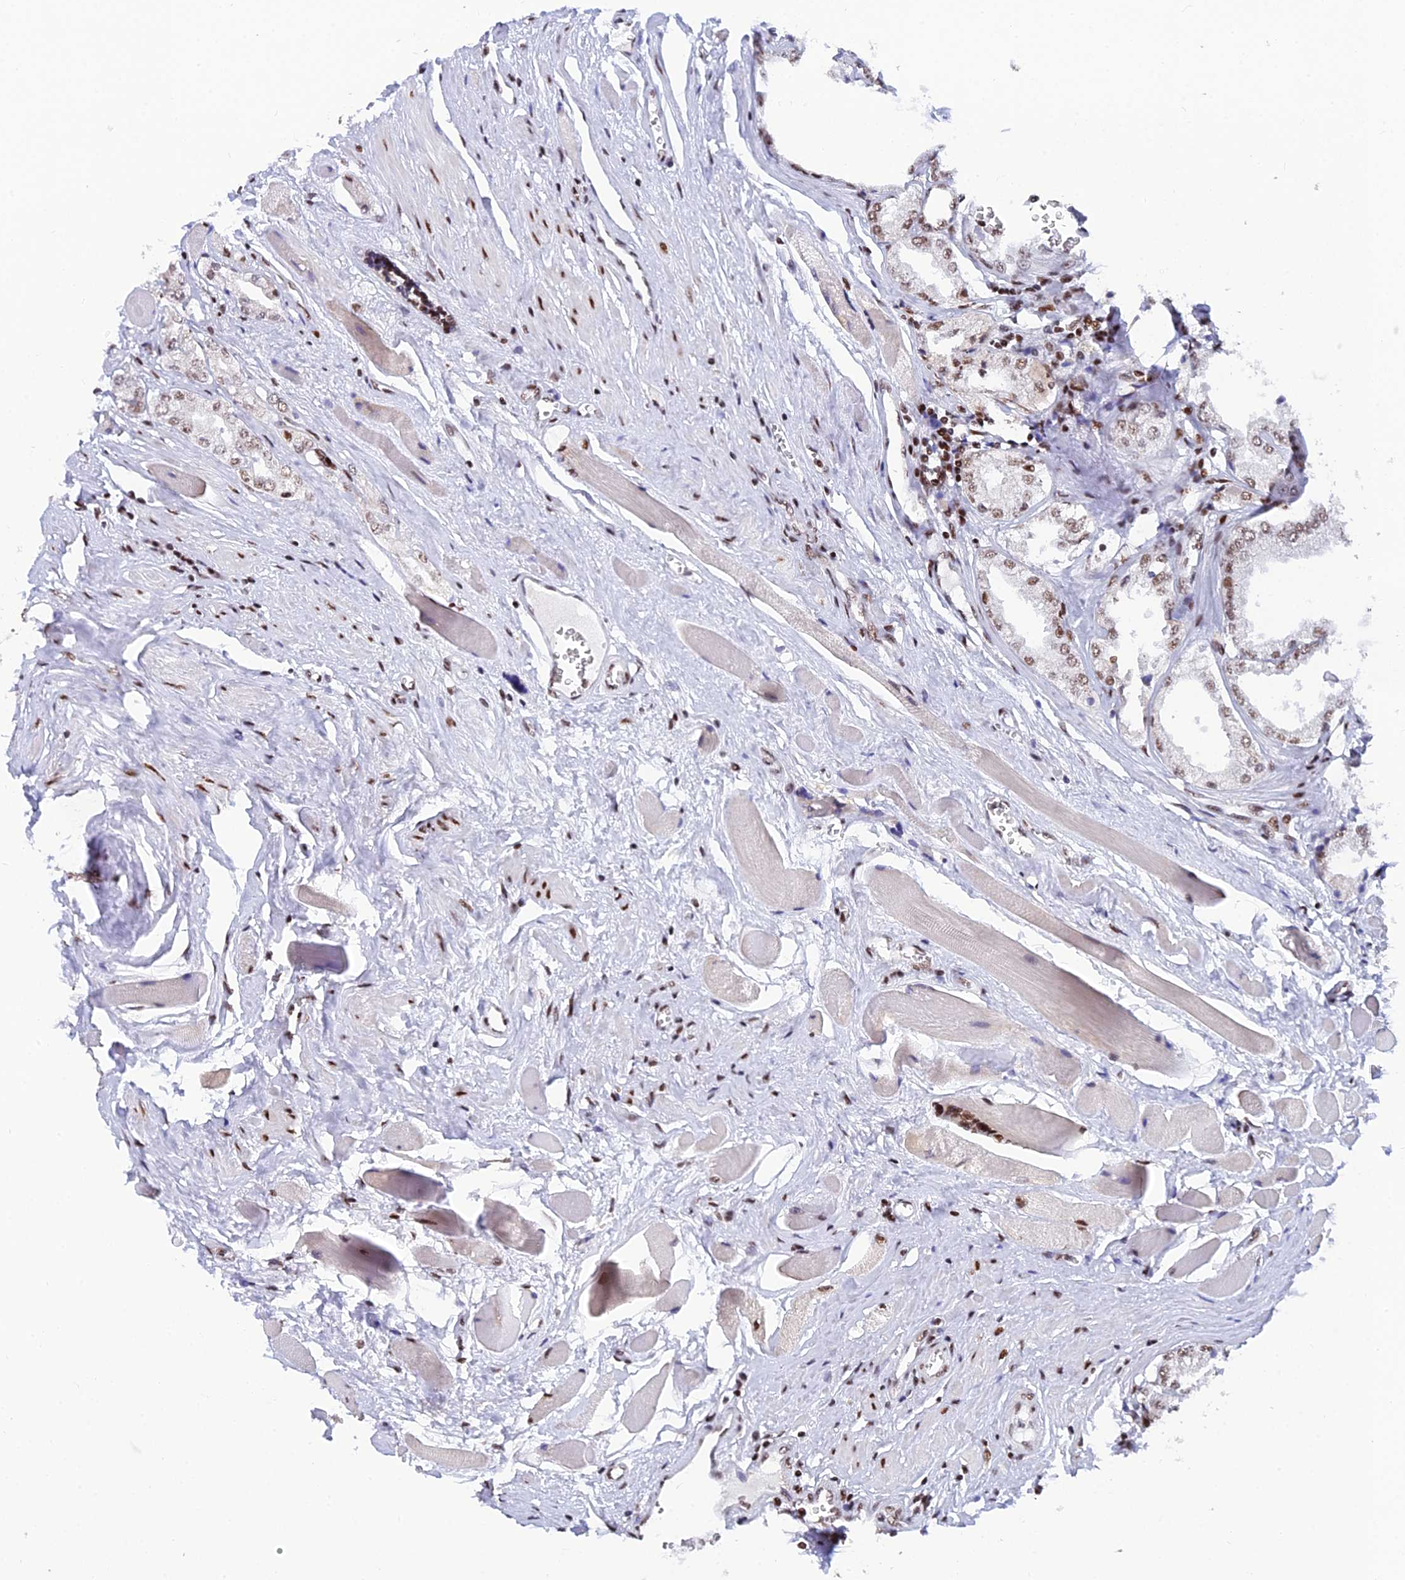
{"staining": {"intensity": "moderate", "quantity": "<25%", "location": "nuclear"}, "tissue": "prostate cancer", "cell_type": "Tumor cells", "image_type": "cancer", "snomed": [{"axis": "morphology", "description": "Adenocarcinoma, Low grade"}, {"axis": "topography", "description": "Prostate"}], "caption": "Prostate low-grade adenocarcinoma stained with DAB IHC exhibits low levels of moderate nuclear staining in approximately <25% of tumor cells.", "gene": "USP22", "patient": {"sex": "male", "age": 60}}